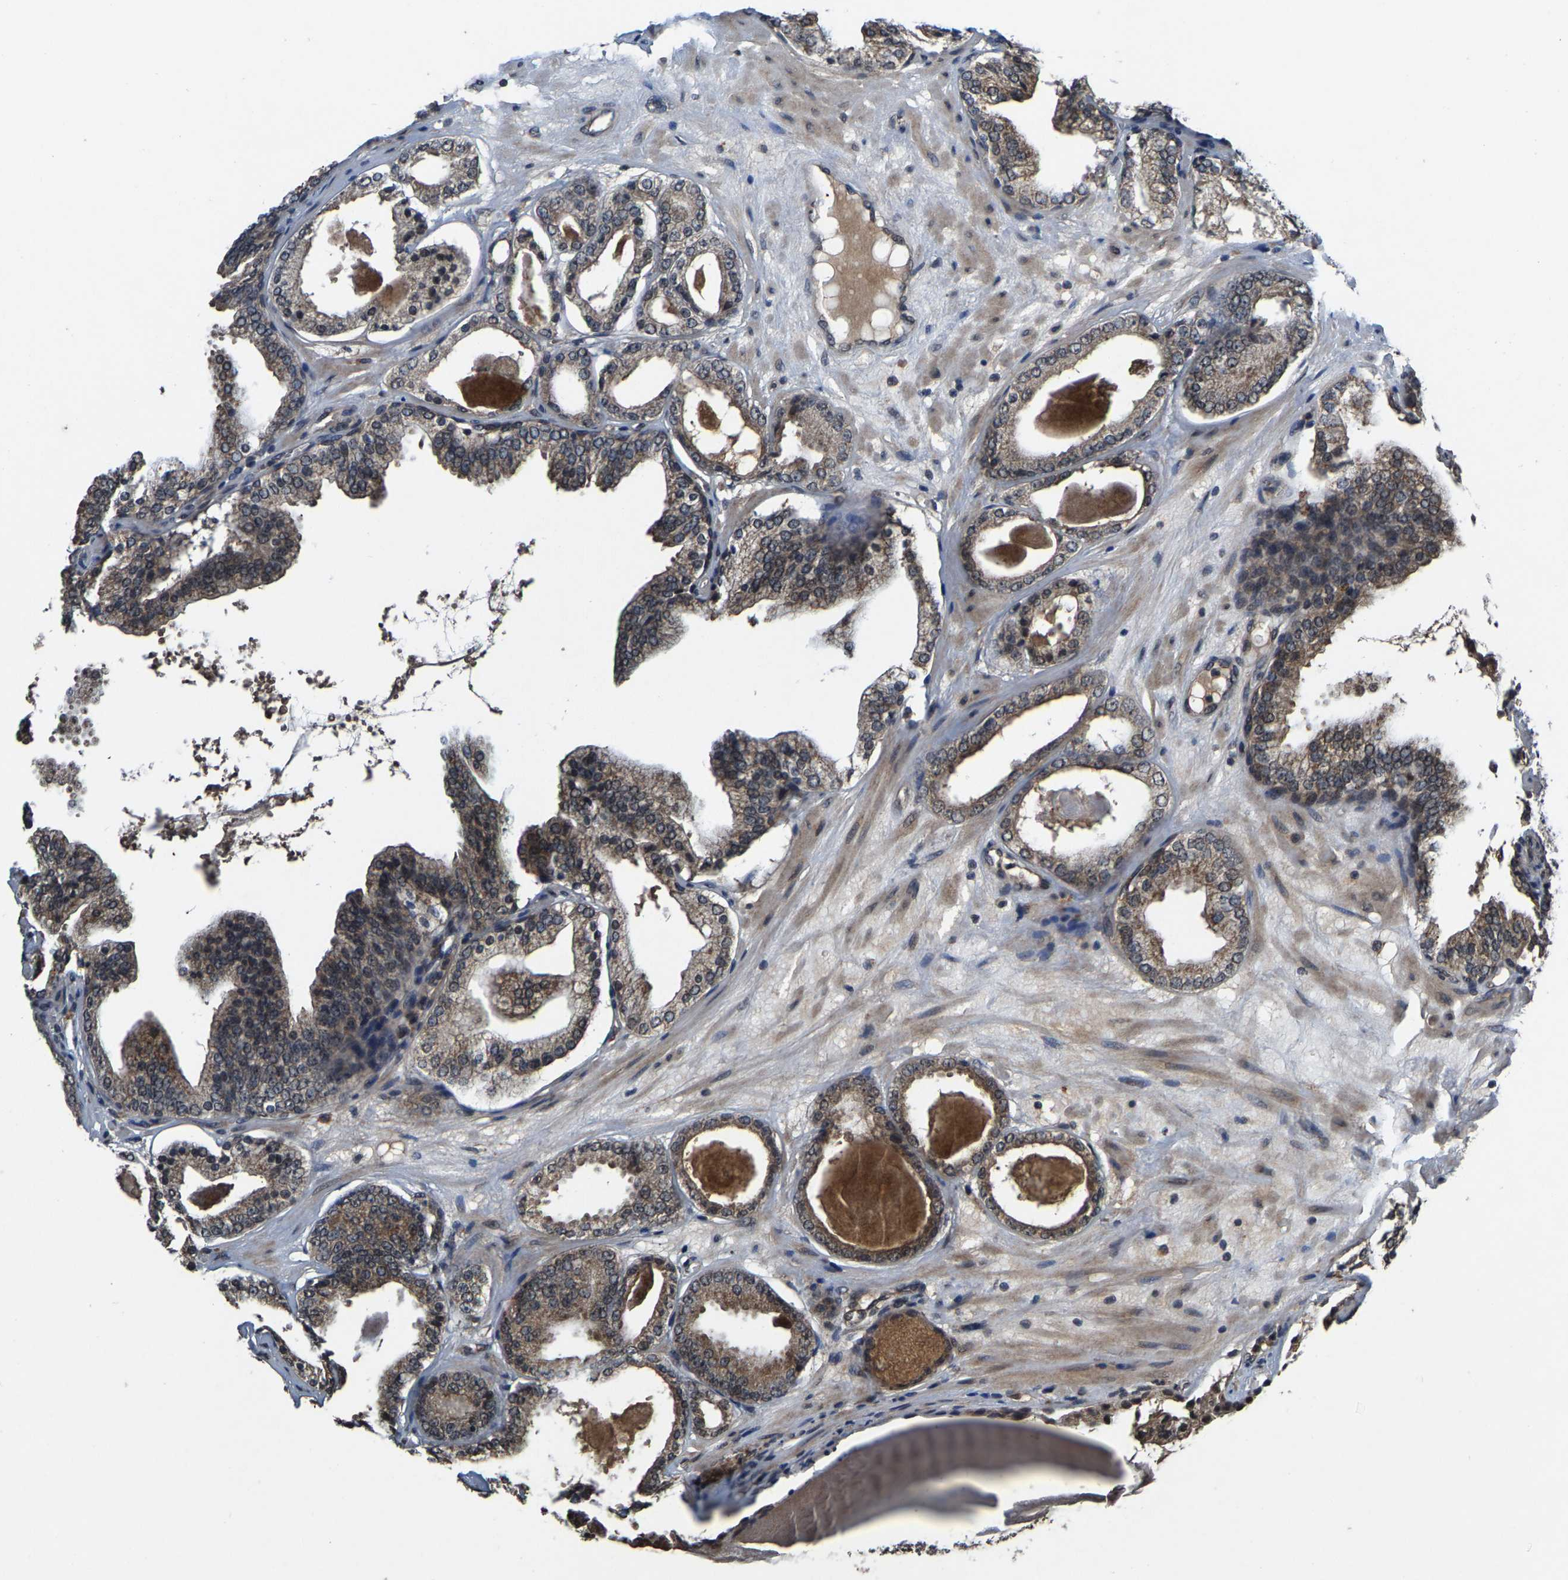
{"staining": {"intensity": "weak", "quantity": ">75%", "location": "cytoplasmic/membranous,nuclear"}, "tissue": "prostate cancer", "cell_type": "Tumor cells", "image_type": "cancer", "snomed": [{"axis": "morphology", "description": "Adenocarcinoma, High grade"}, {"axis": "topography", "description": "Prostate"}], "caption": "Immunohistochemistry histopathology image of human prostate cancer (adenocarcinoma (high-grade)) stained for a protein (brown), which exhibits low levels of weak cytoplasmic/membranous and nuclear expression in about >75% of tumor cells.", "gene": "HUWE1", "patient": {"sex": "male", "age": 68}}